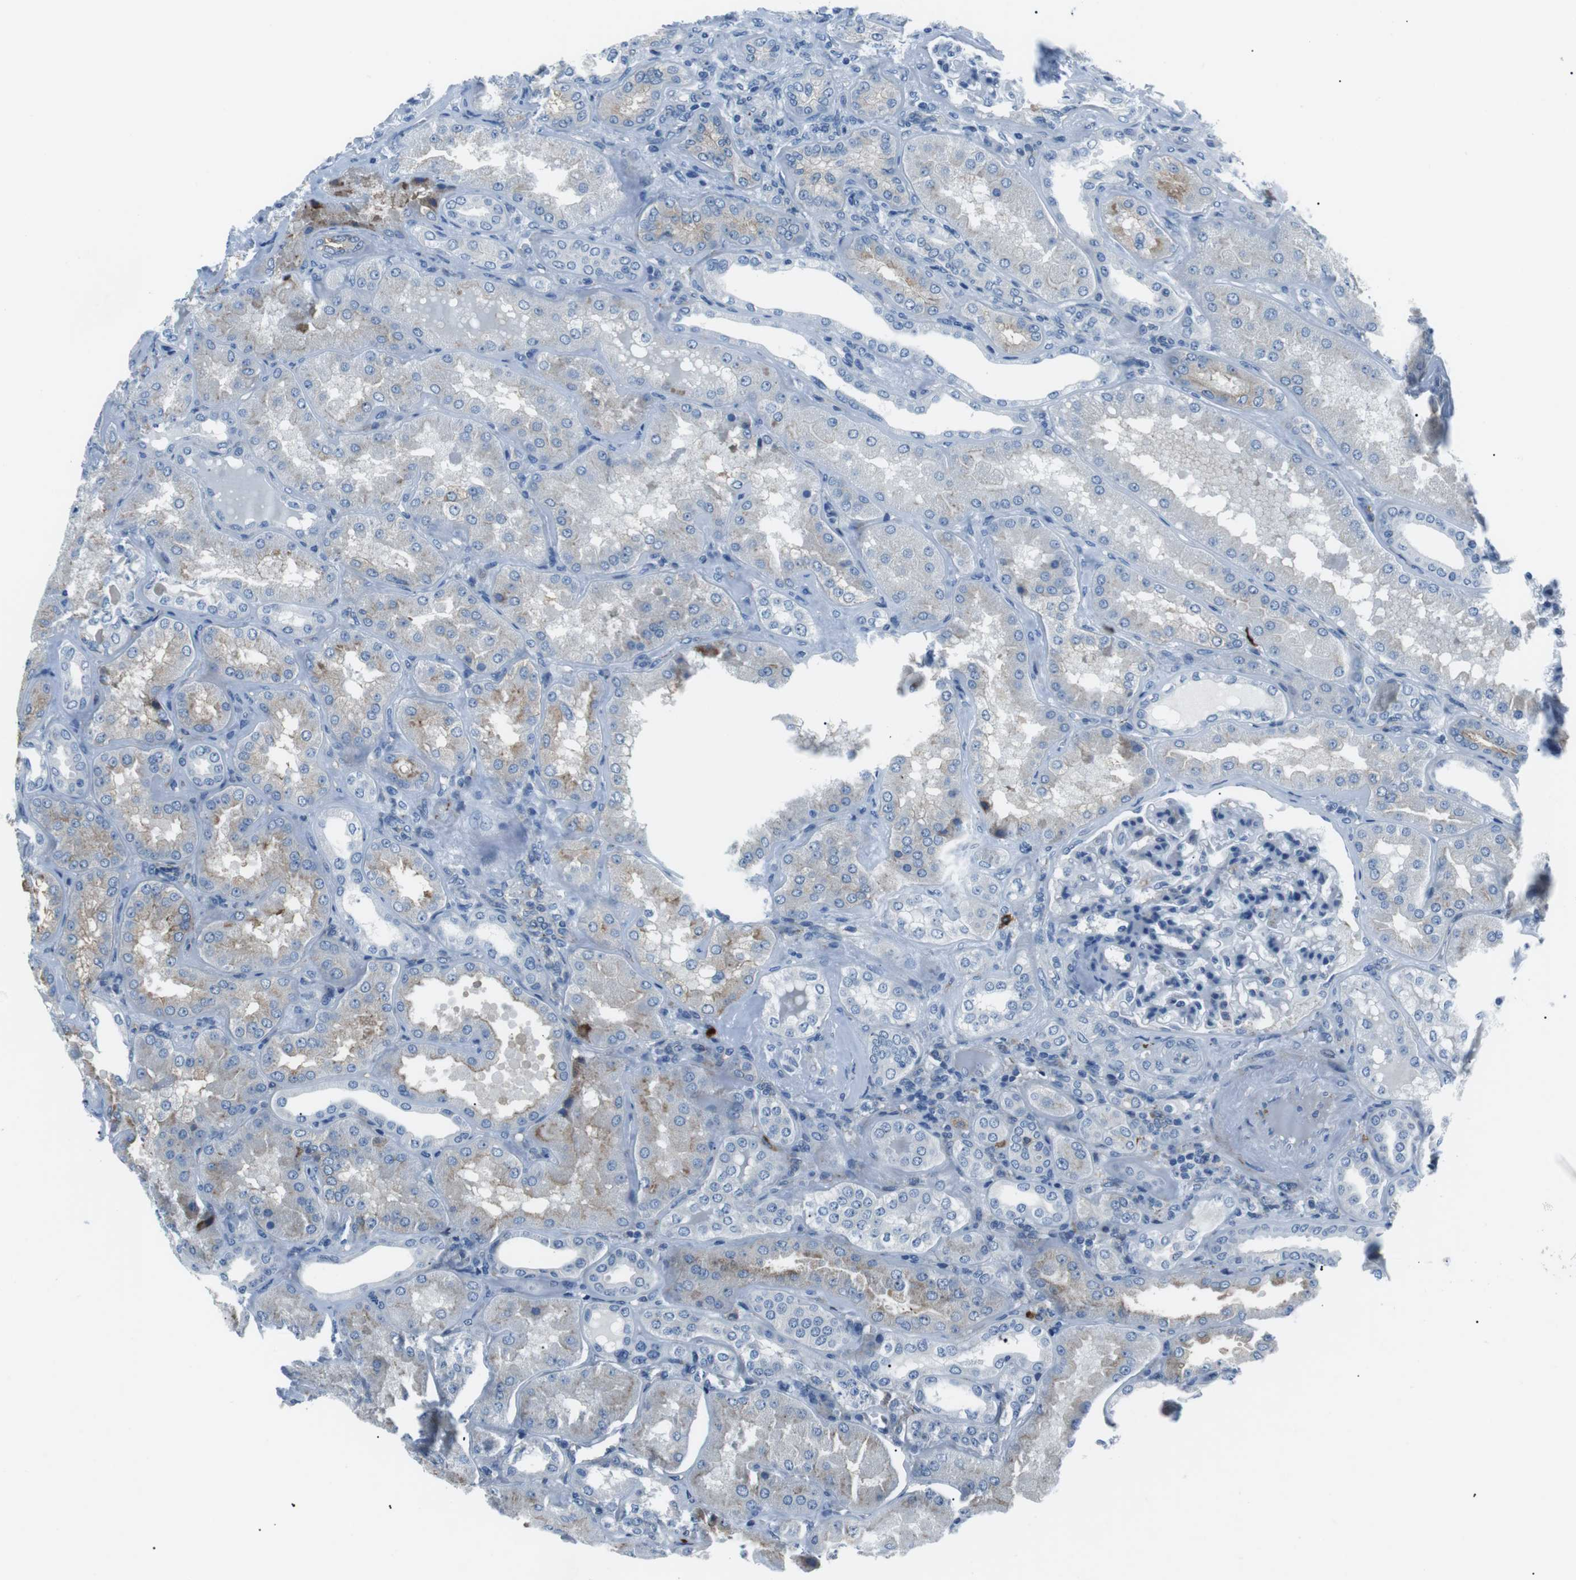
{"staining": {"intensity": "weak", "quantity": "<25%", "location": "cytoplasmic/membranous"}, "tissue": "kidney", "cell_type": "Cells in glomeruli", "image_type": "normal", "snomed": [{"axis": "morphology", "description": "Normal tissue, NOS"}, {"axis": "topography", "description": "Kidney"}], "caption": "Immunohistochemistry (IHC) micrograph of unremarkable kidney stained for a protein (brown), which shows no staining in cells in glomeruli.", "gene": "CSF2RA", "patient": {"sex": "female", "age": 56}}